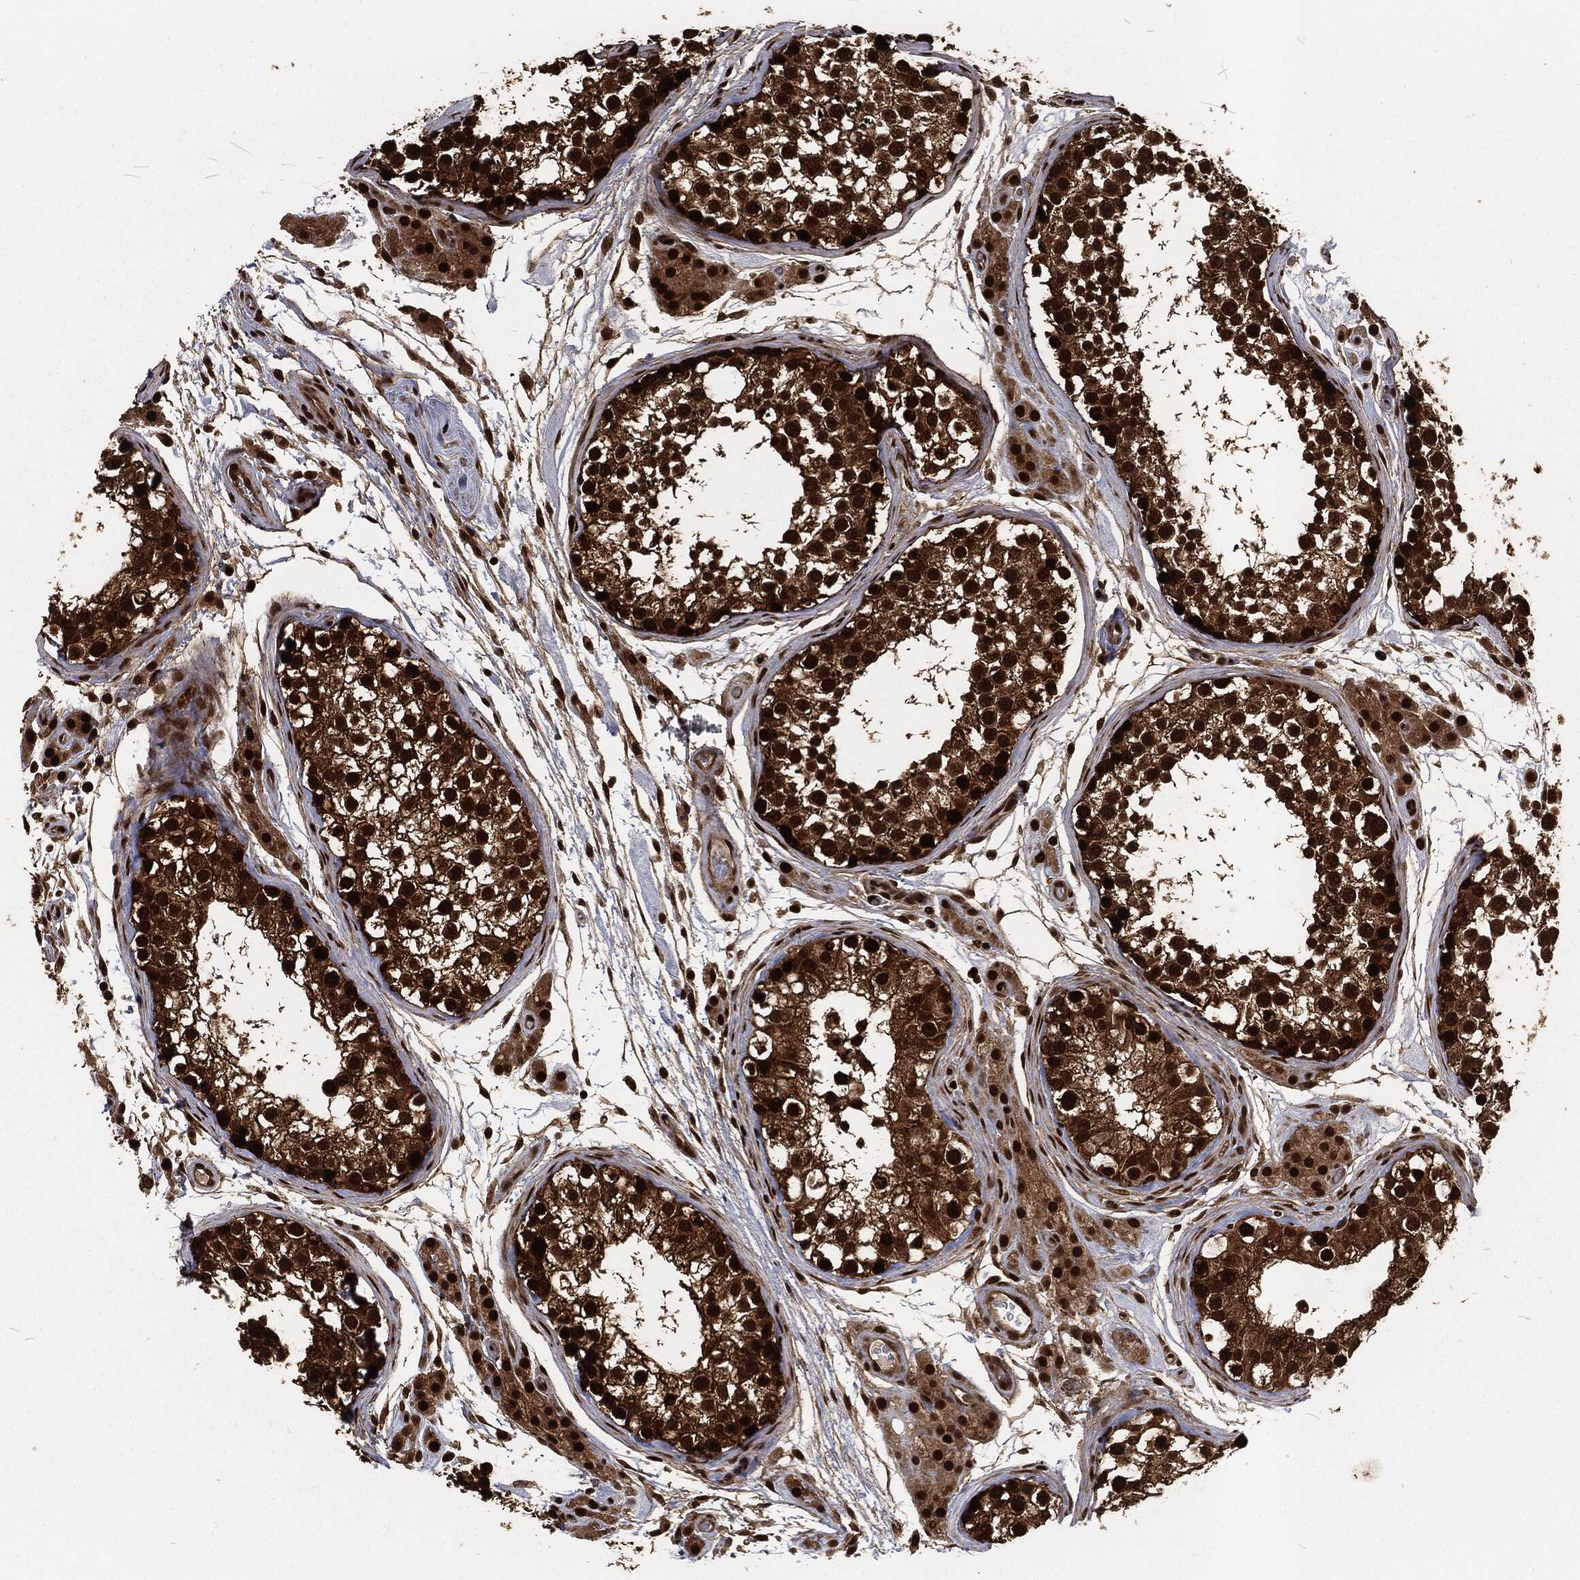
{"staining": {"intensity": "strong", "quantity": ">75%", "location": "cytoplasmic/membranous,nuclear"}, "tissue": "testis", "cell_type": "Cells in seminiferous ducts", "image_type": "normal", "snomed": [{"axis": "morphology", "description": "Normal tissue, NOS"}, {"axis": "topography", "description": "Testis"}], "caption": "DAB immunohistochemical staining of unremarkable human testis exhibits strong cytoplasmic/membranous,nuclear protein positivity in about >75% of cells in seminiferous ducts. The protein is stained brown, and the nuclei are stained in blue (DAB (3,3'-diaminobenzidine) IHC with brightfield microscopy, high magnification).", "gene": "NGRN", "patient": {"sex": "male", "age": 31}}